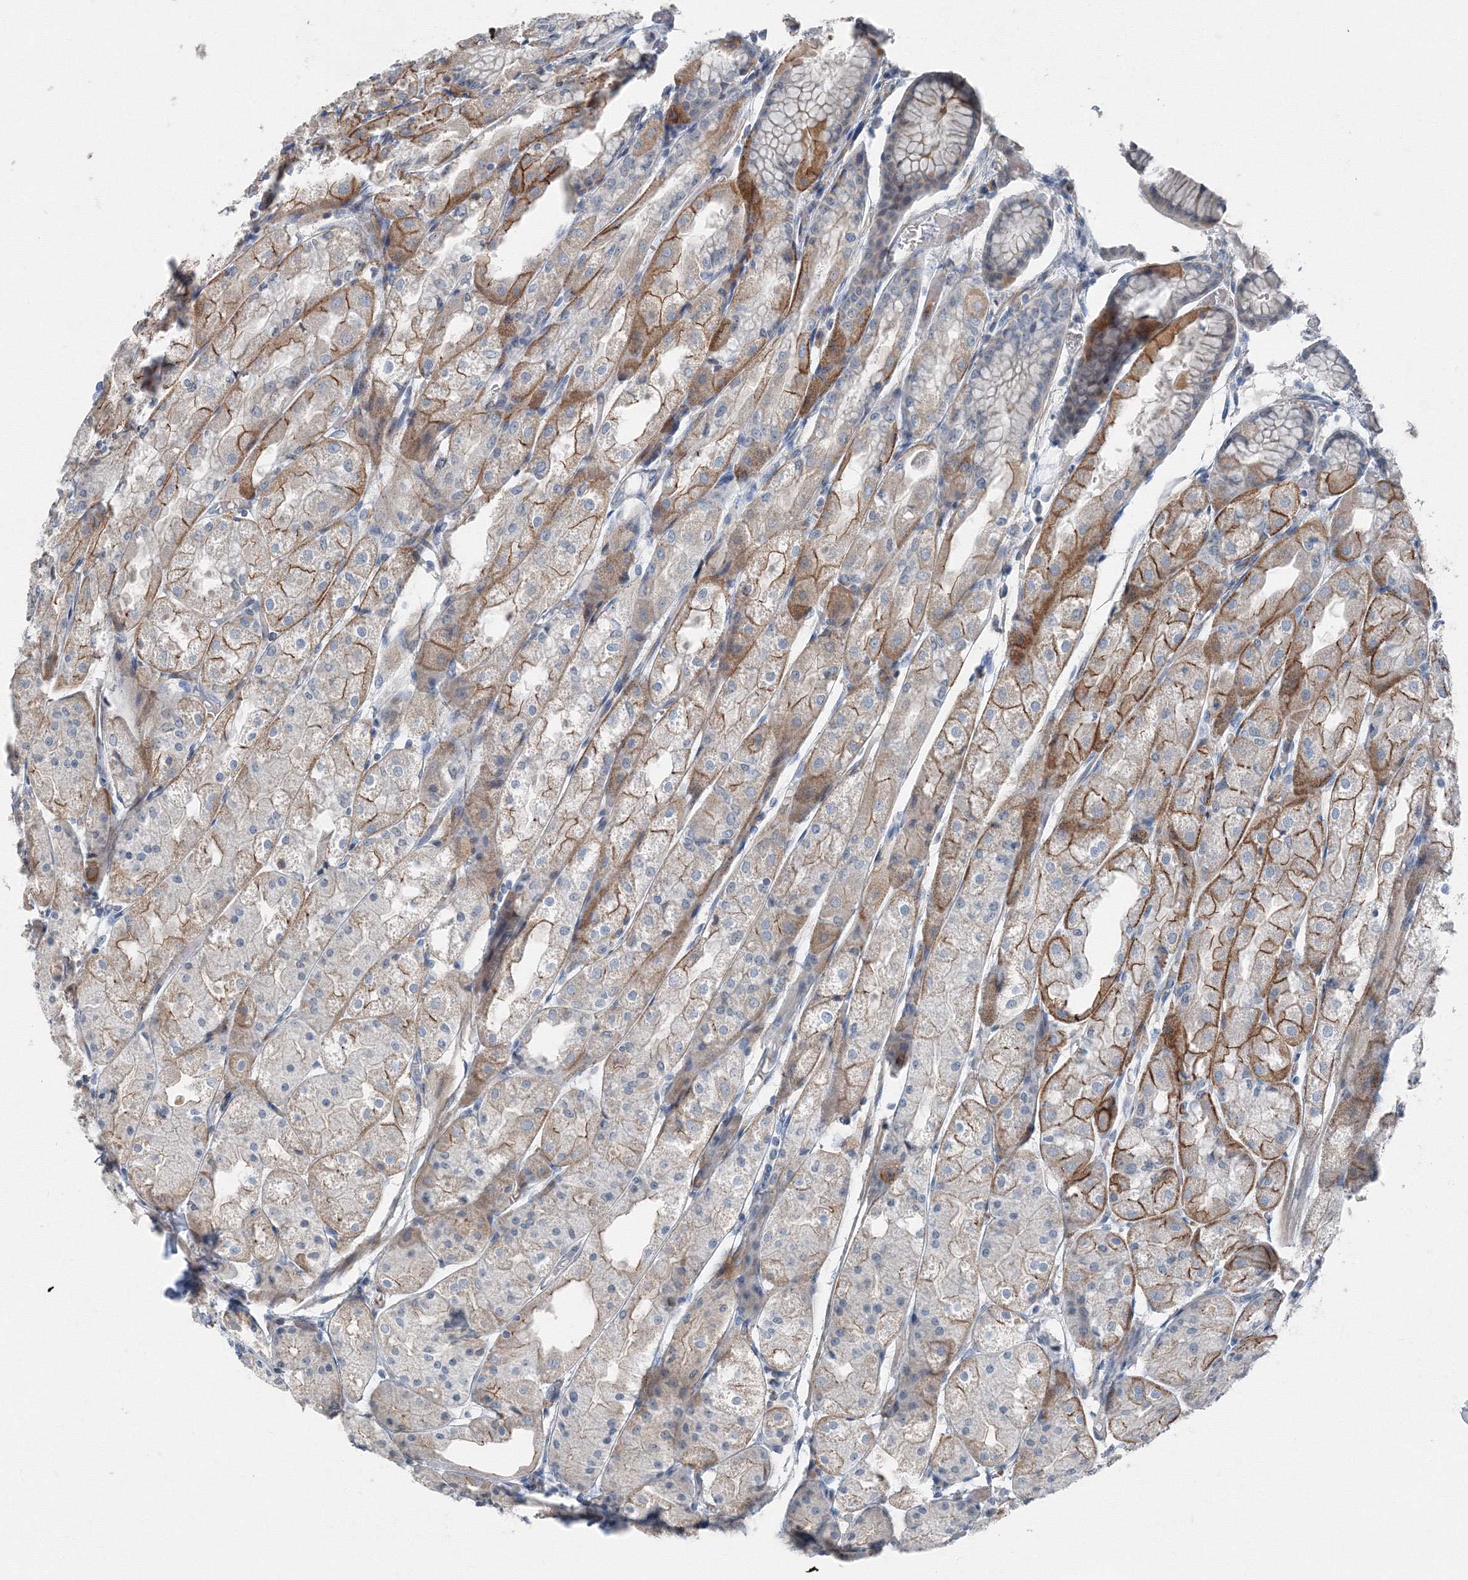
{"staining": {"intensity": "moderate", "quantity": "25%-75%", "location": "cytoplasmic/membranous"}, "tissue": "stomach", "cell_type": "Glandular cells", "image_type": "normal", "snomed": [{"axis": "morphology", "description": "Normal tissue, NOS"}, {"axis": "topography", "description": "Stomach, upper"}], "caption": "A medium amount of moderate cytoplasmic/membranous staining is seen in about 25%-75% of glandular cells in normal stomach. The protein of interest is shown in brown color, while the nuclei are stained blue.", "gene": "AASDH", "patient": {"sex": "male", "age": 72}}